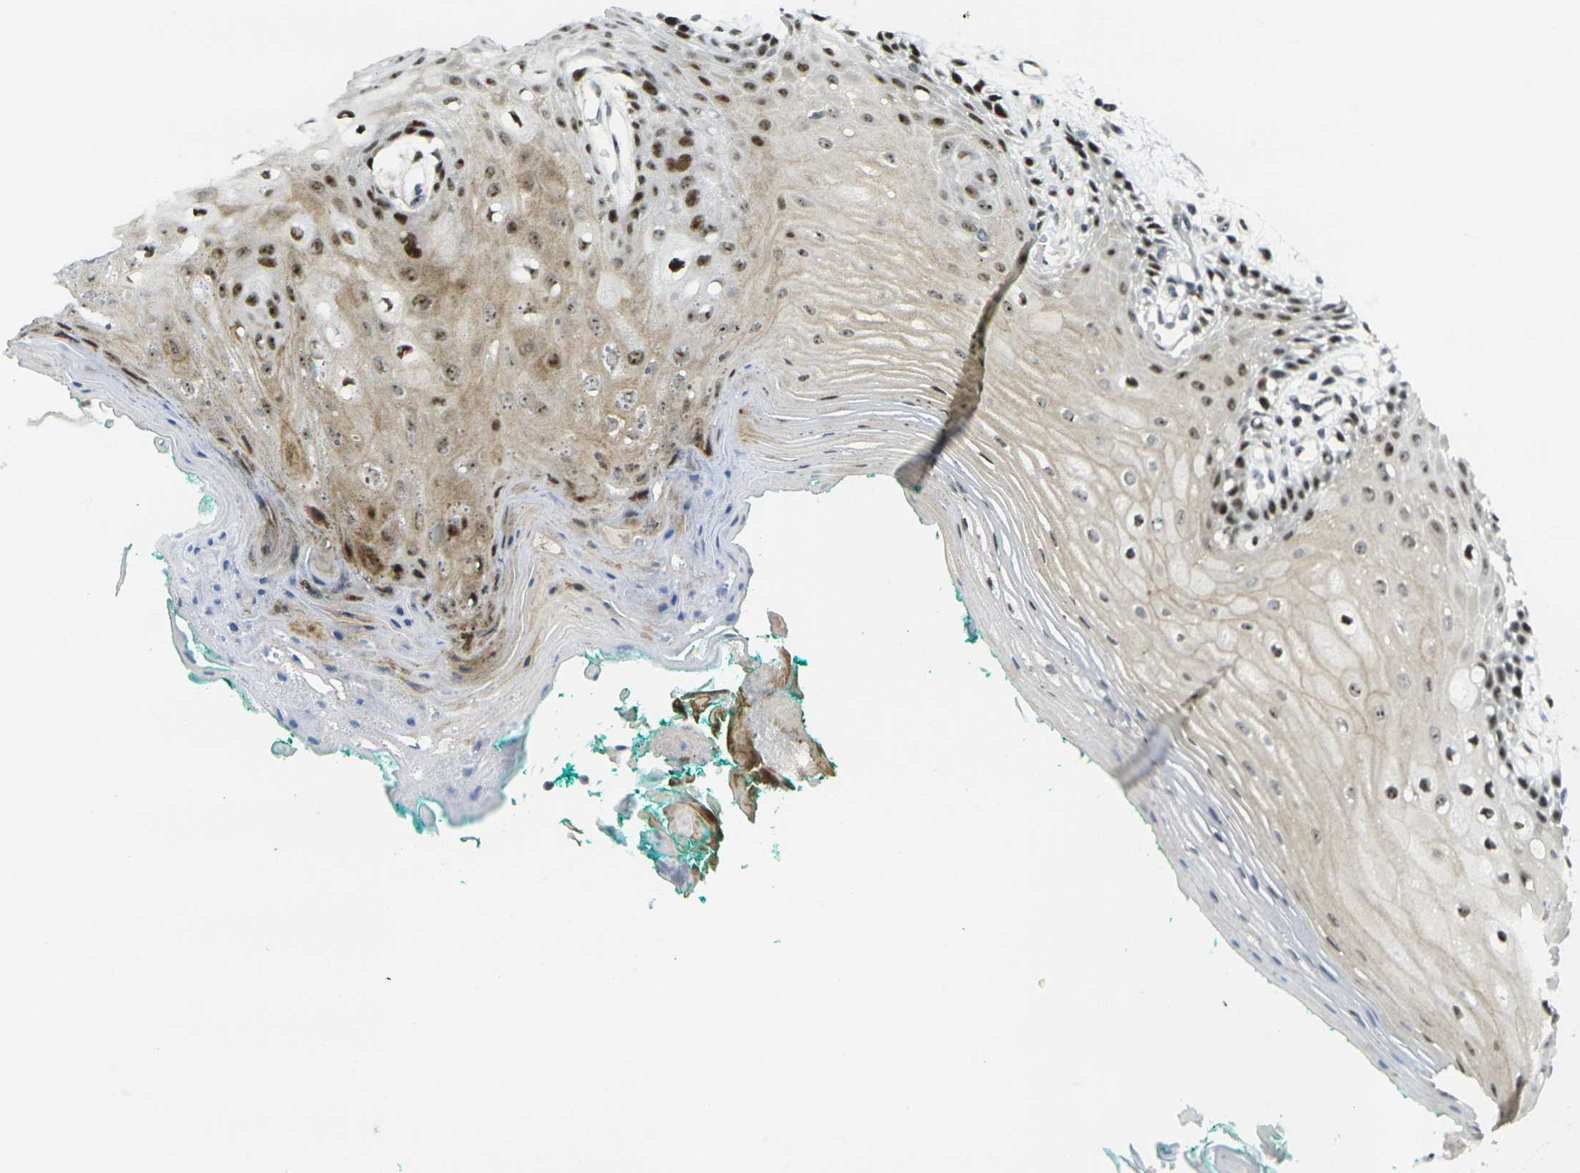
{"staining": {"intensity": "strong", "quantity": "25%-75%", "location": "cytoplasmic/membranous,nuclear"}, "tissue": "oral mucosa", "cell_type": "Squamous epithelial cells", "image_type": "normal", "snomed": [{"axis": "morphology", "description": "Normal tissue, NOS"}, {"axis": "topography", "description": "Skeletal muscle"}, {"axis": "topography", "description": "Oral tissue"}, {"axis": "topography", "description": "Peripheral nerve tissue"}], "caption": "Immunohistochemical staining of normal human oral mucosa exhibits high levels of strong cytoplasmic/membranous,nuclear staining in about 25%-75% of squamous epithelial cells.", "gene": "UBE2C", "patient": {"sex": "female", "age": 84}}